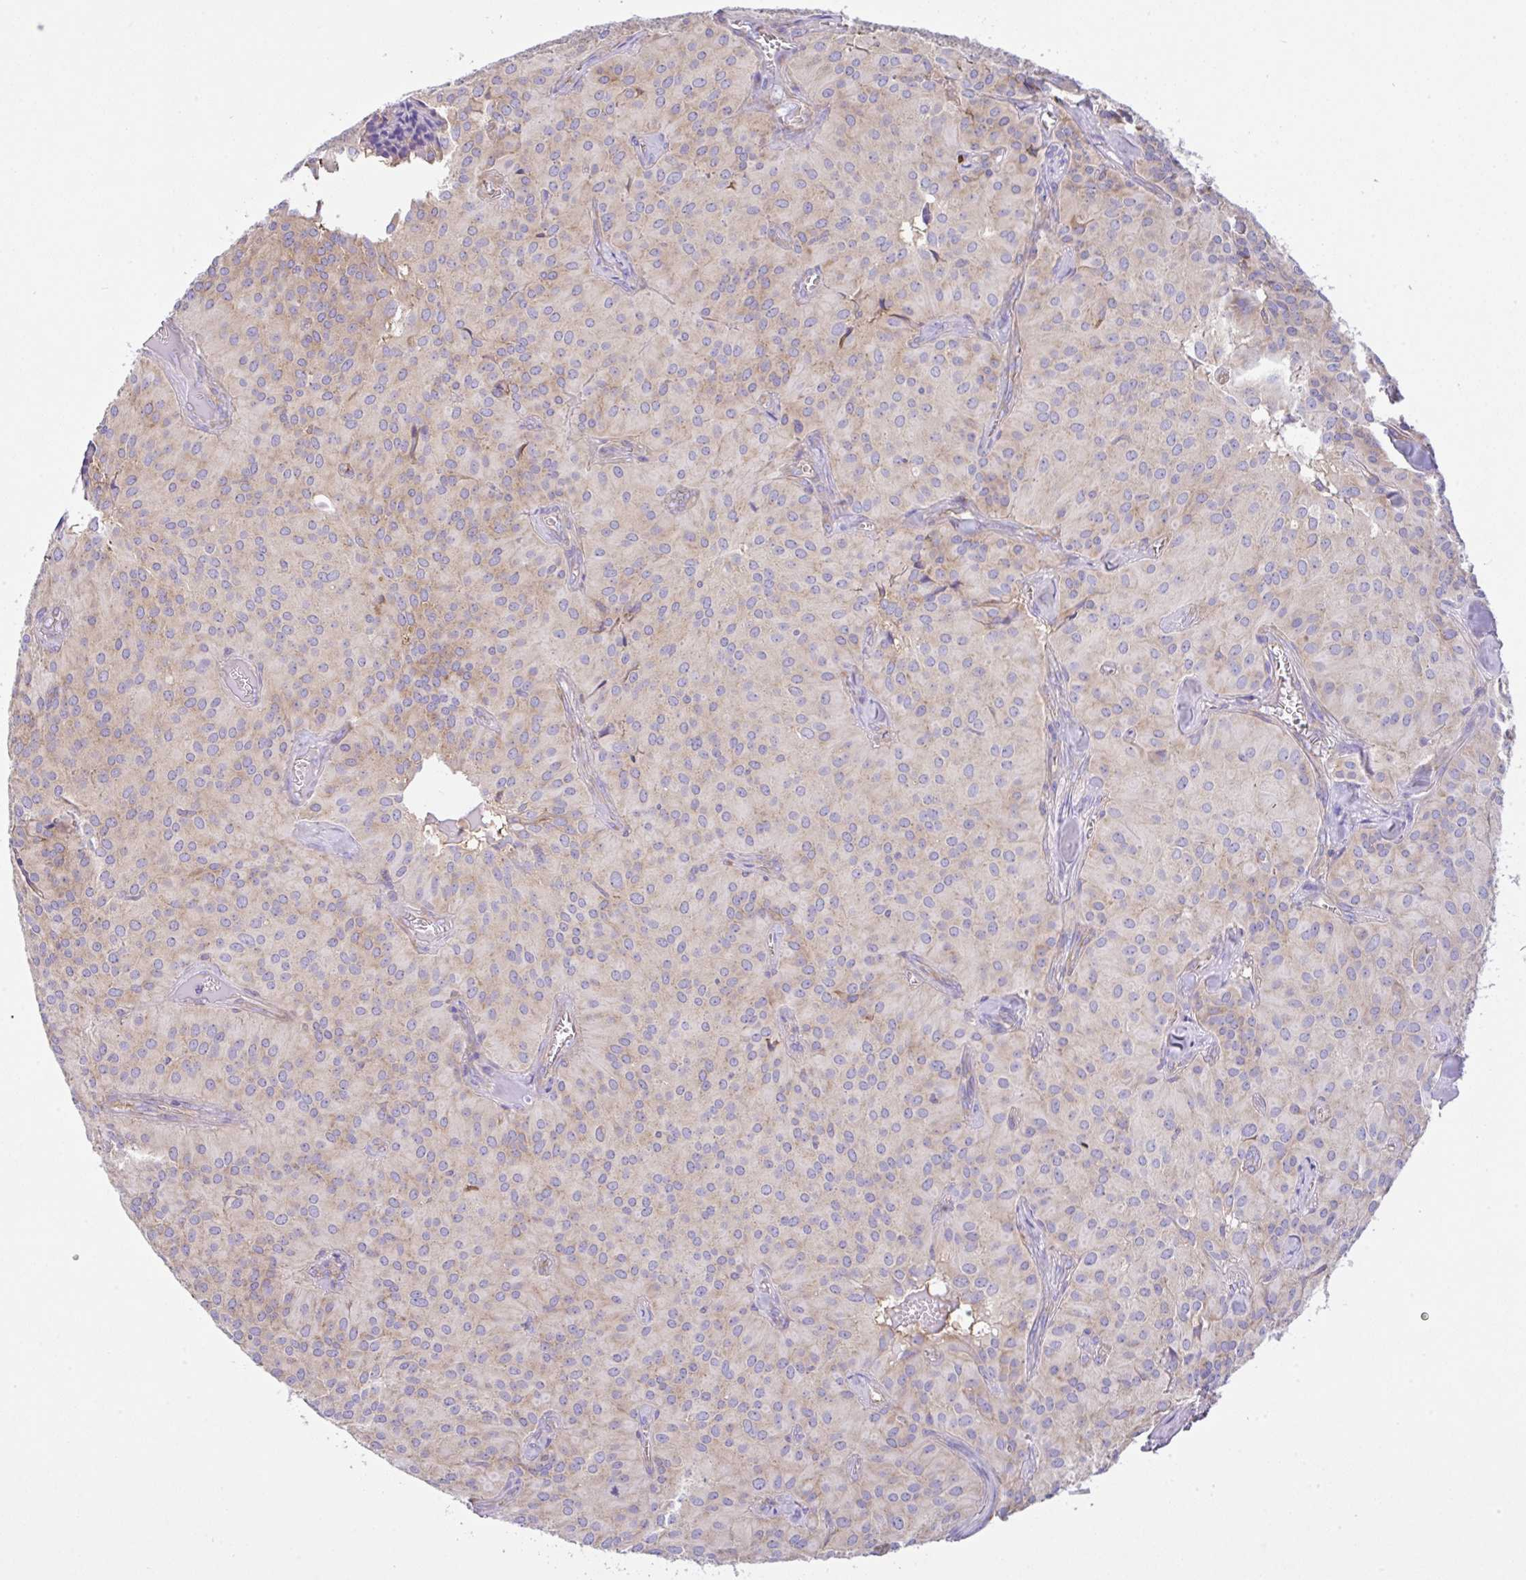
{"staining": {"intensity": "weak", "quantity": "<25%", "location": "cytoplasmic/membranous"}, "tissue": "glioma", "cell_type": "Tumor cells", "image_type": "cancer", "snomed": [{"axis": "morphology", "description": "Glioma, malignant, Low grade"}, {"axis": "topography", "description": "Brain"}], "caption": "High power microscopy image of an immunohistochemistry (IHC) image of glioma, revealing no significant staining in tumor cells. (Brightfield microscopy of DAB IHC at high magnification).", "gene": "GFPT2", "patient": {"sex": "male", "age": 42}}